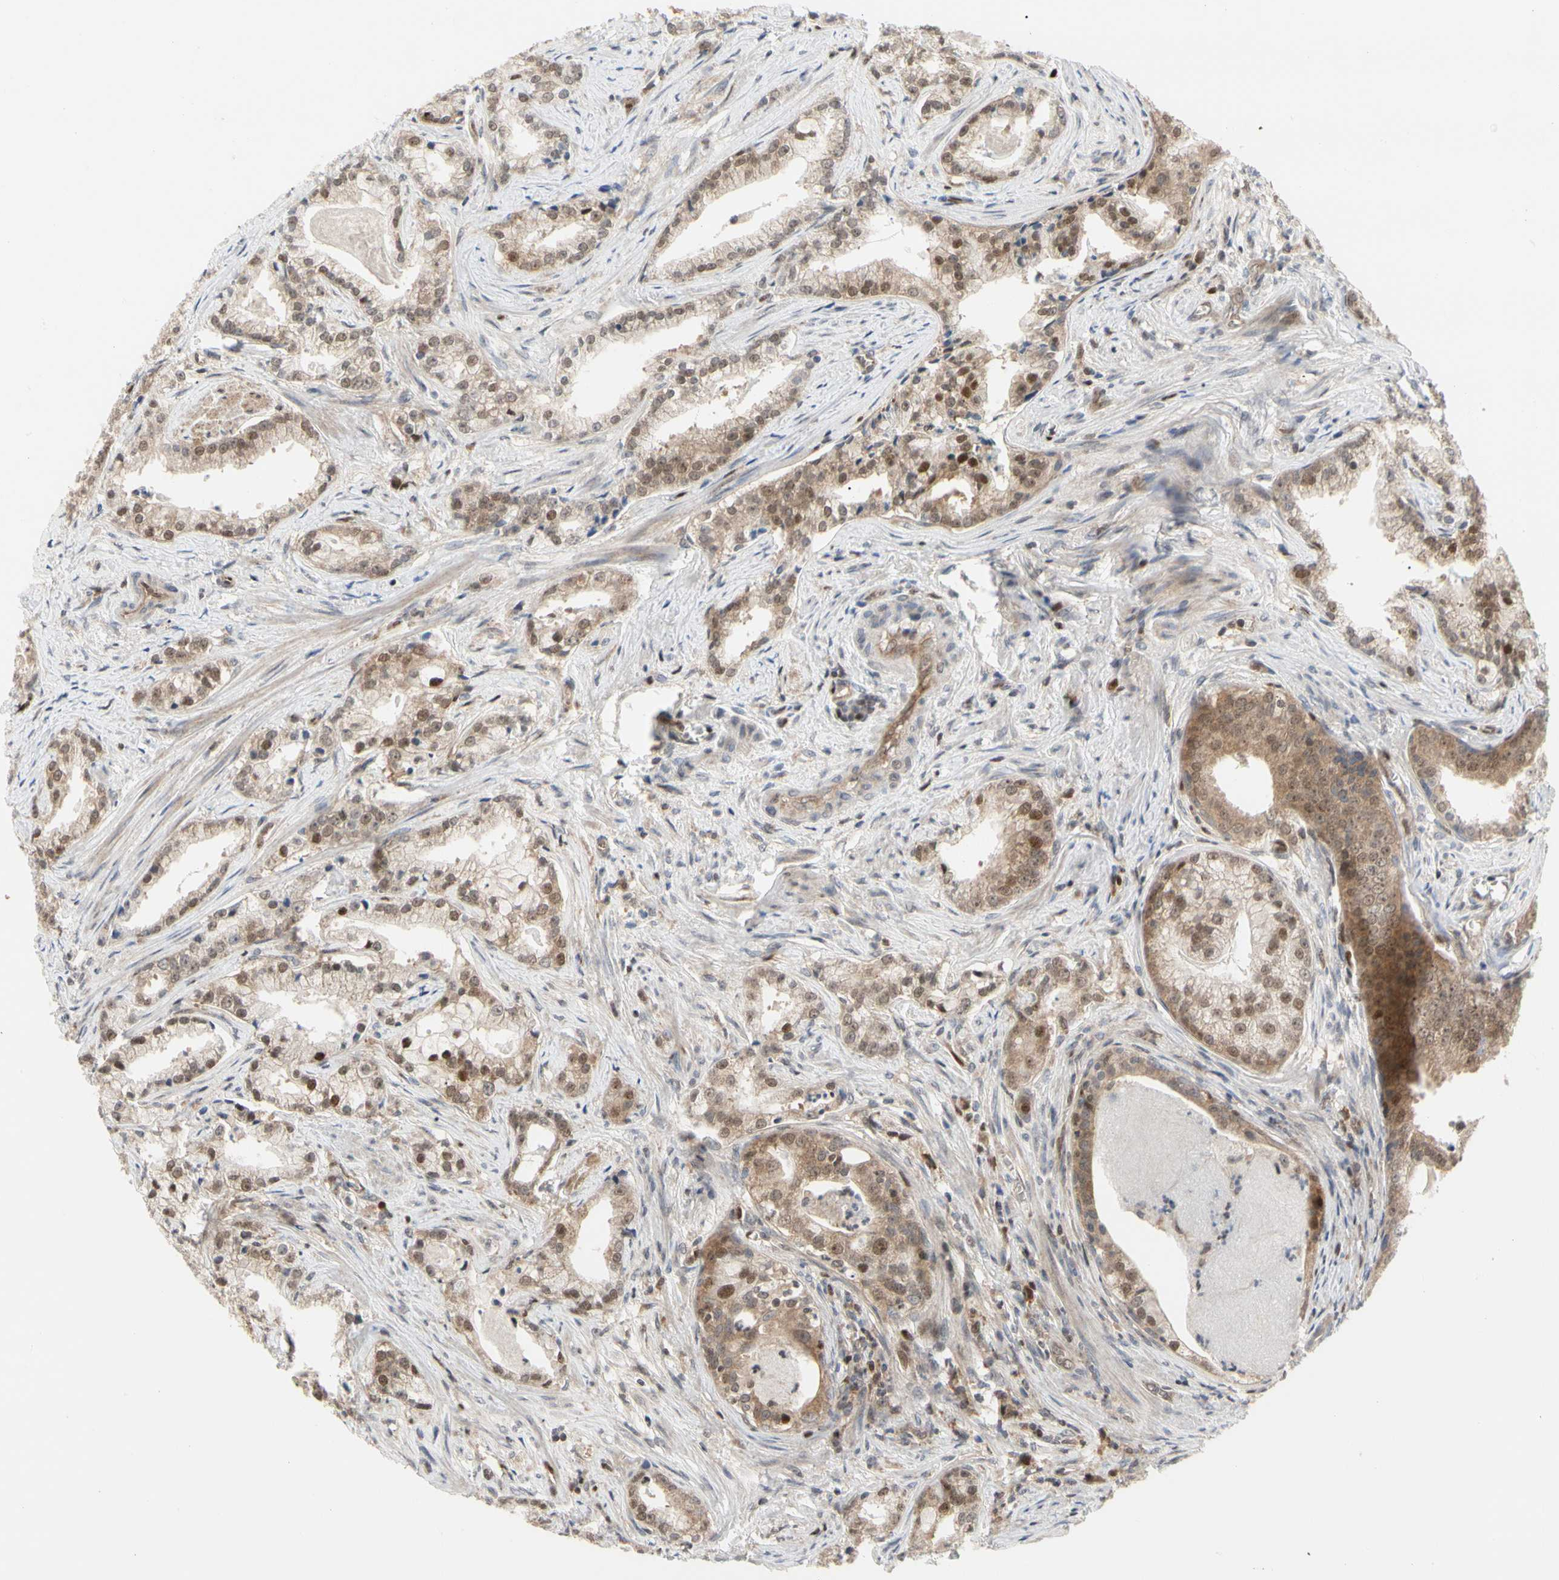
{"staining": {"intensity": "moderate", "quantity": ">75%", "location": "cytoplasmic/membranous,nuclear"}, "tissue": "prostate cancer", "cell_type": "Tumor cells", "image_type": "cancer", "snomed": [{"axis": "morphology", "description": "Adenocarcinoma, Low grade"}, {"axis": "topography", "description": "Prostate"}], "caption": "This image exhibits prostate adenocarcinoma (low-grade) stained with immunohistochemistry to label a protein in brown. The cytoplasmic/membranous and nuclear of tumor cells show moderate positivity for the protein. Nuclei are counter-stained blue.", "gene": "CDK5", "patient": {"sex": "male", "age": 59}}